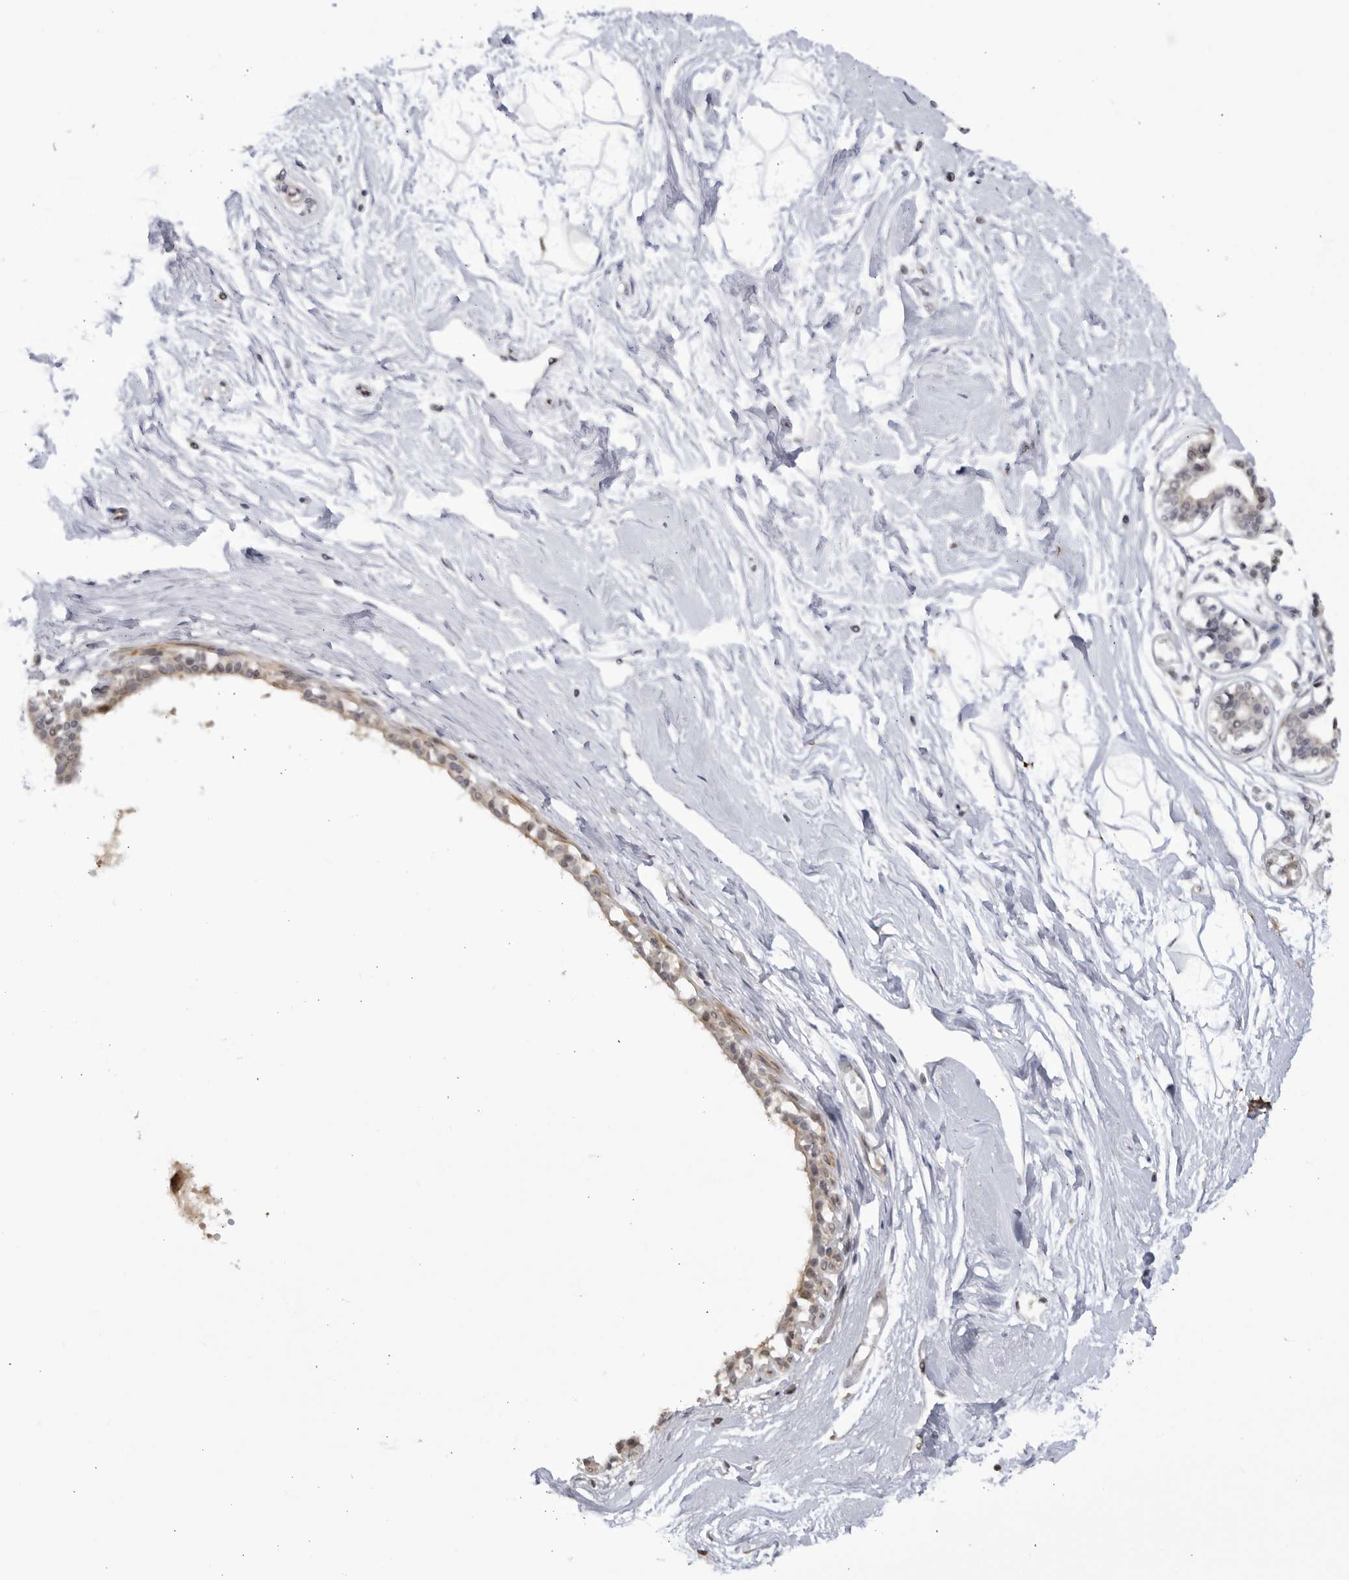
{"staining": {"intensity": "moderate", "quantity": "<25%", "location": "cytoplasmic/membranous"}, "tissue": "breast", "cell_type": "Adipocytes", "image_type": "normal", "snomed": [{"axis": "morphology", "description": "Normal tissue, NOS"}, {"axis": "topography", "description": "Breast"}], "caption": "The photomicrograph shows staining of unremarkable breast, revealing moderate cytoplasmic/membranous protein expression (brown color) within adipocytes.", "gene": "CNBD1", "patient": {"sex": "female", "age": 45}}